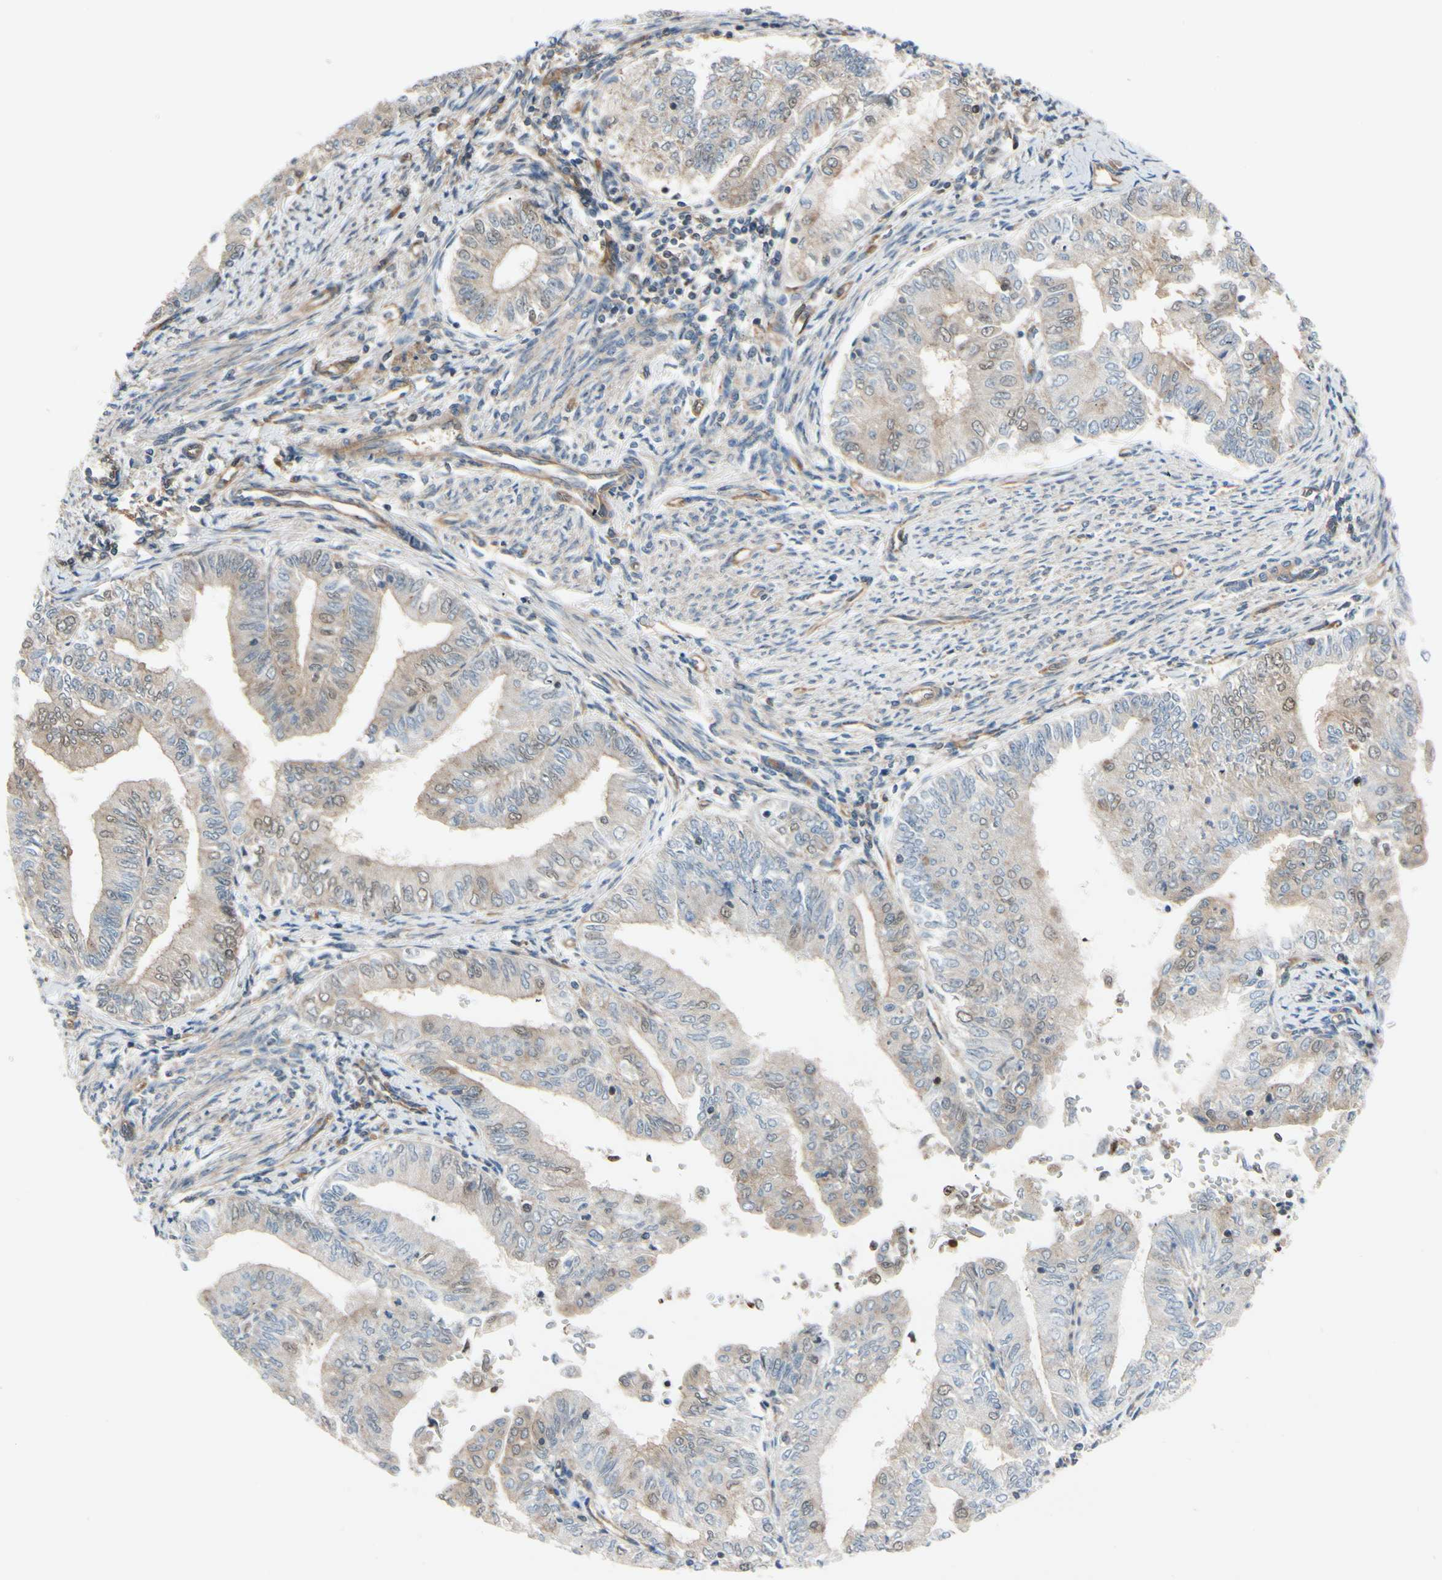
{"staining": {"intensity": "weak", "quantity": "25%-75%", "location": "cytoplasmic/membranous"}, "tissue": "endometrial cancer", "cell_type": "Tumor cells", "image_type": "cancer", "snomed": [{"axis": "morphology", "description": "Adenocarcinoma, NOS"}, {"axis": "topography", "description": "Endometrium"}], "caption": "A photomicrograph of endometrial adenocarcinoma stained for a protein displays weak cytoplasmic/membranous brown staining in tumor cells.", "gene": "EPS15", "patient": {"sex": "female", "age": 66}}